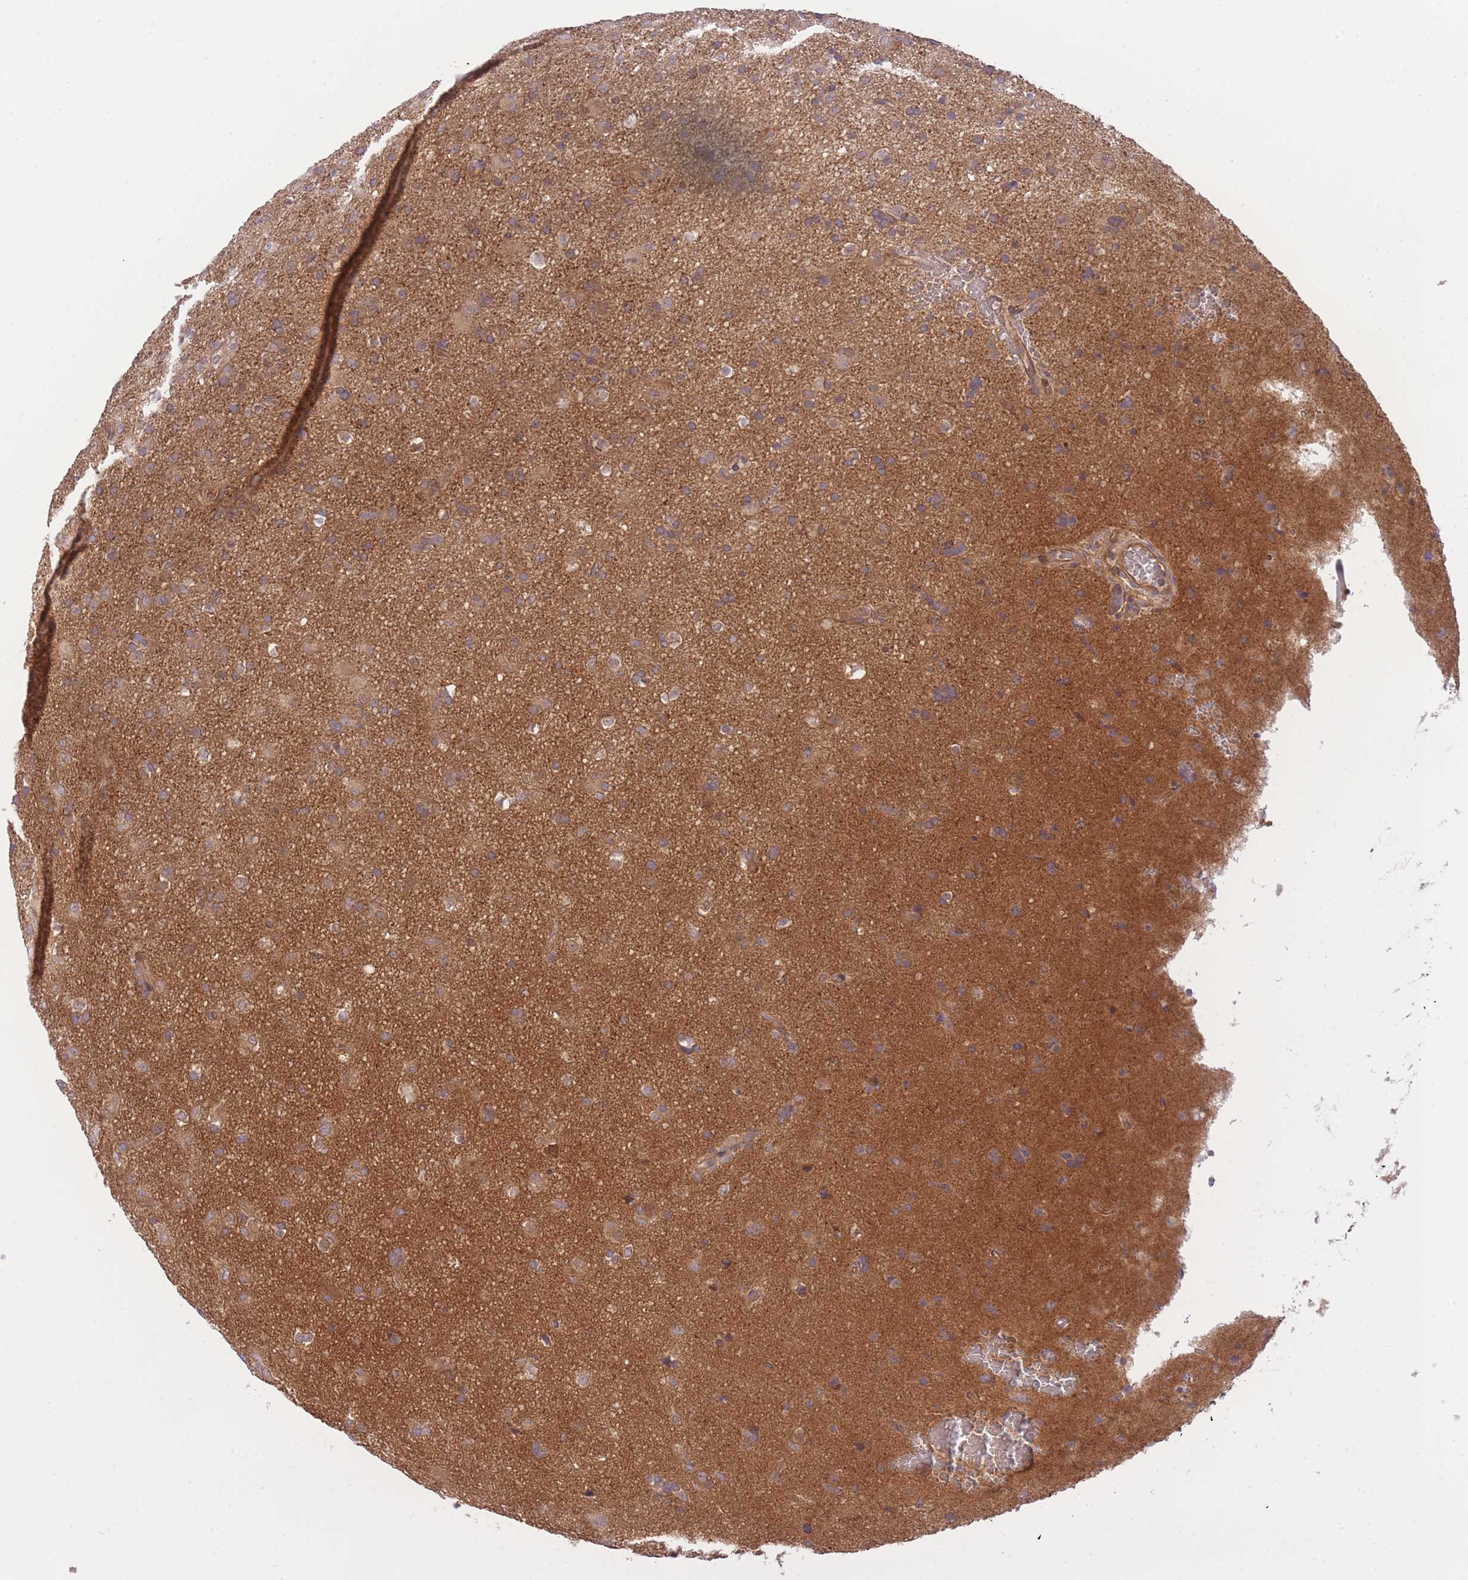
{"staining": {"intensity": "moderate", "quantity": ">75%", "location": "cytoplasmic/membranous"}, "tissue": "glioma", "cell_type": "Tumor cells", "image_type": "cancer", "snomed": [{"axis": "morphology", "description": "Glioma, malignant, Low grade"}, {"axis": "topography", "description": "Brain"}], "caption": "Protein expression analysis of human malignant low-grade glioma reveals moderate cytoplasmic/membranous staining in approximately >75% of tumor cells.", "gene": "PREP", "patient": {"sex": "male", "age": 65}}